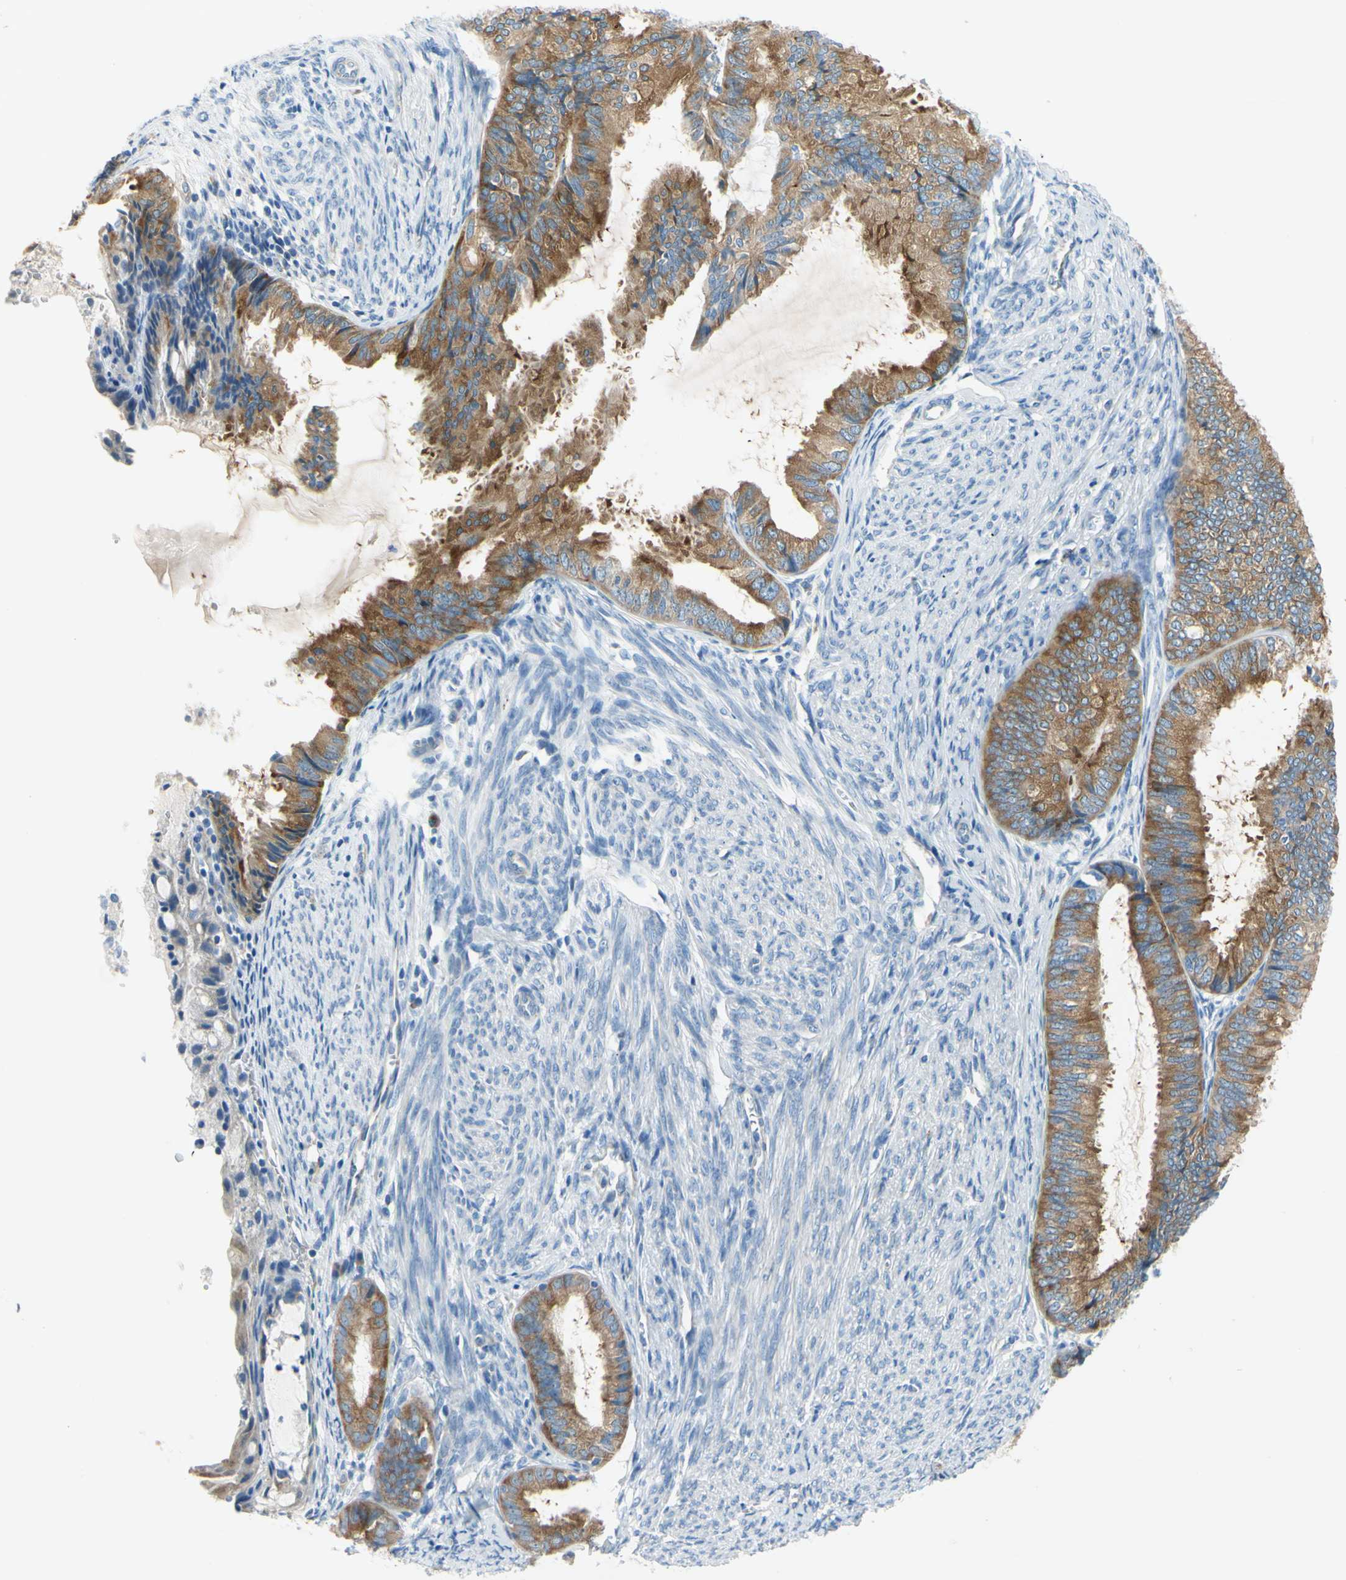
{"staining": {"intensity": "moderate", "quantity": ">75%", "location": "cytoplasmic/membranous"}, "tissue": "endometrial cancer", "cell_type": "Tumor cells", "image_type": "cancer", "snomed": [{"axis": "morphology", "description": "Adenocarcinoma, NOS"}, {"axis": "topography", "description": "Endometrium"}], "caption": "Brown immunohistochemical staining in human endometrial cancer reveals moderate cytoplasmic/membranous staining in approximately >75% of tumor cells.", "gene": "FRMD4B", "patient": {"sex": "female", "age": 86}}